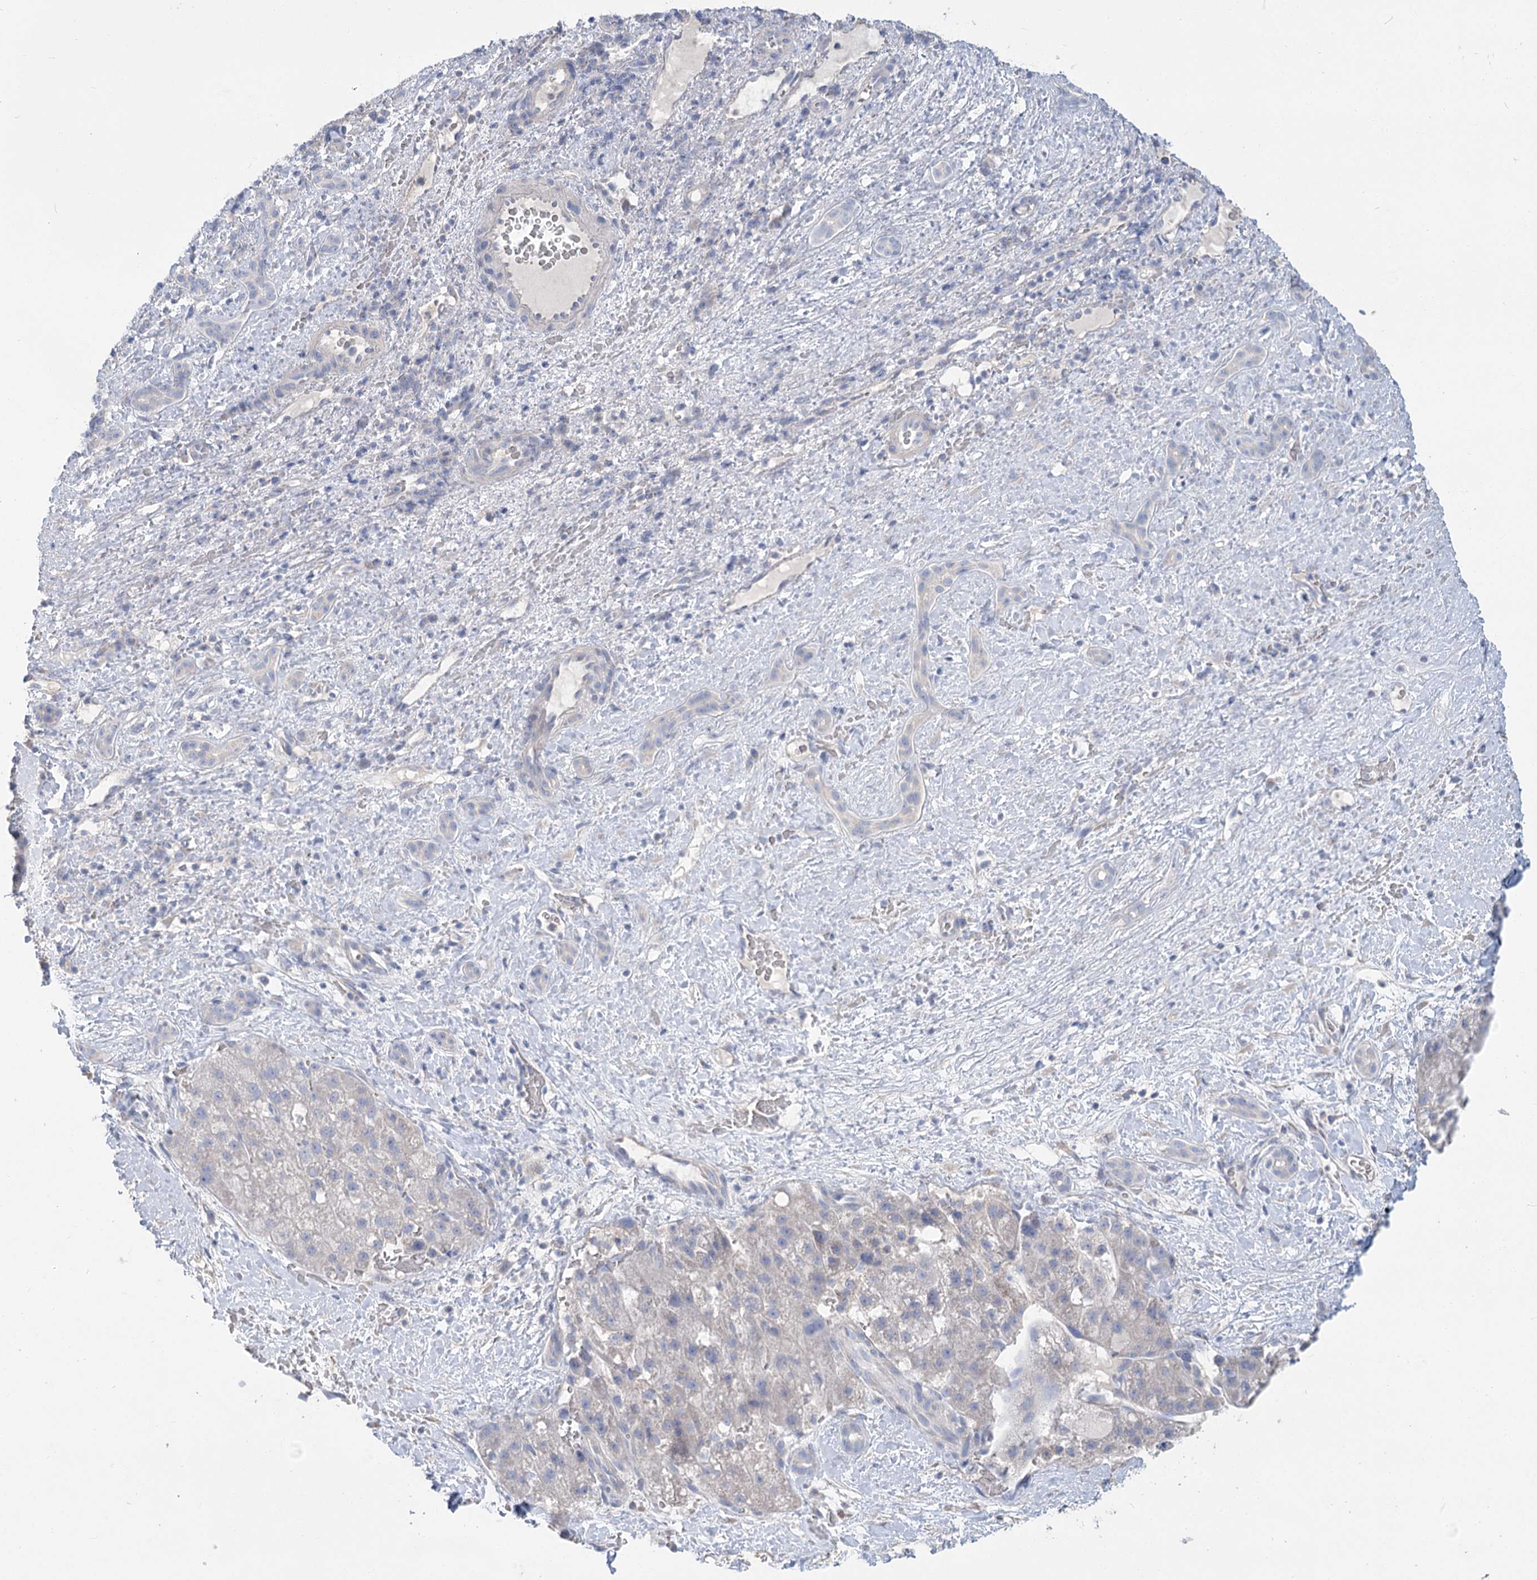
{"staining": {"intensity": "negative", "quantity": "none", "location": "none"}, "tissue": "liver cancer", "cell_type": "Tumor cells", "image_type": "cancer", "snomed": [{"axis": "morphology", "description": "Normal tissue, NOS"}, {"axis": "morphology", "description": "Carcinoma, Hepatocellular, NOS"}, {"axis": "topography", "description": "Liver"}], "caption": "The micrograph shows no staining of tumor cells in hepatocellular carcinoma (liver).", "gene": "SLC9A3", "patient": {"sex": "male", "age": 57}}